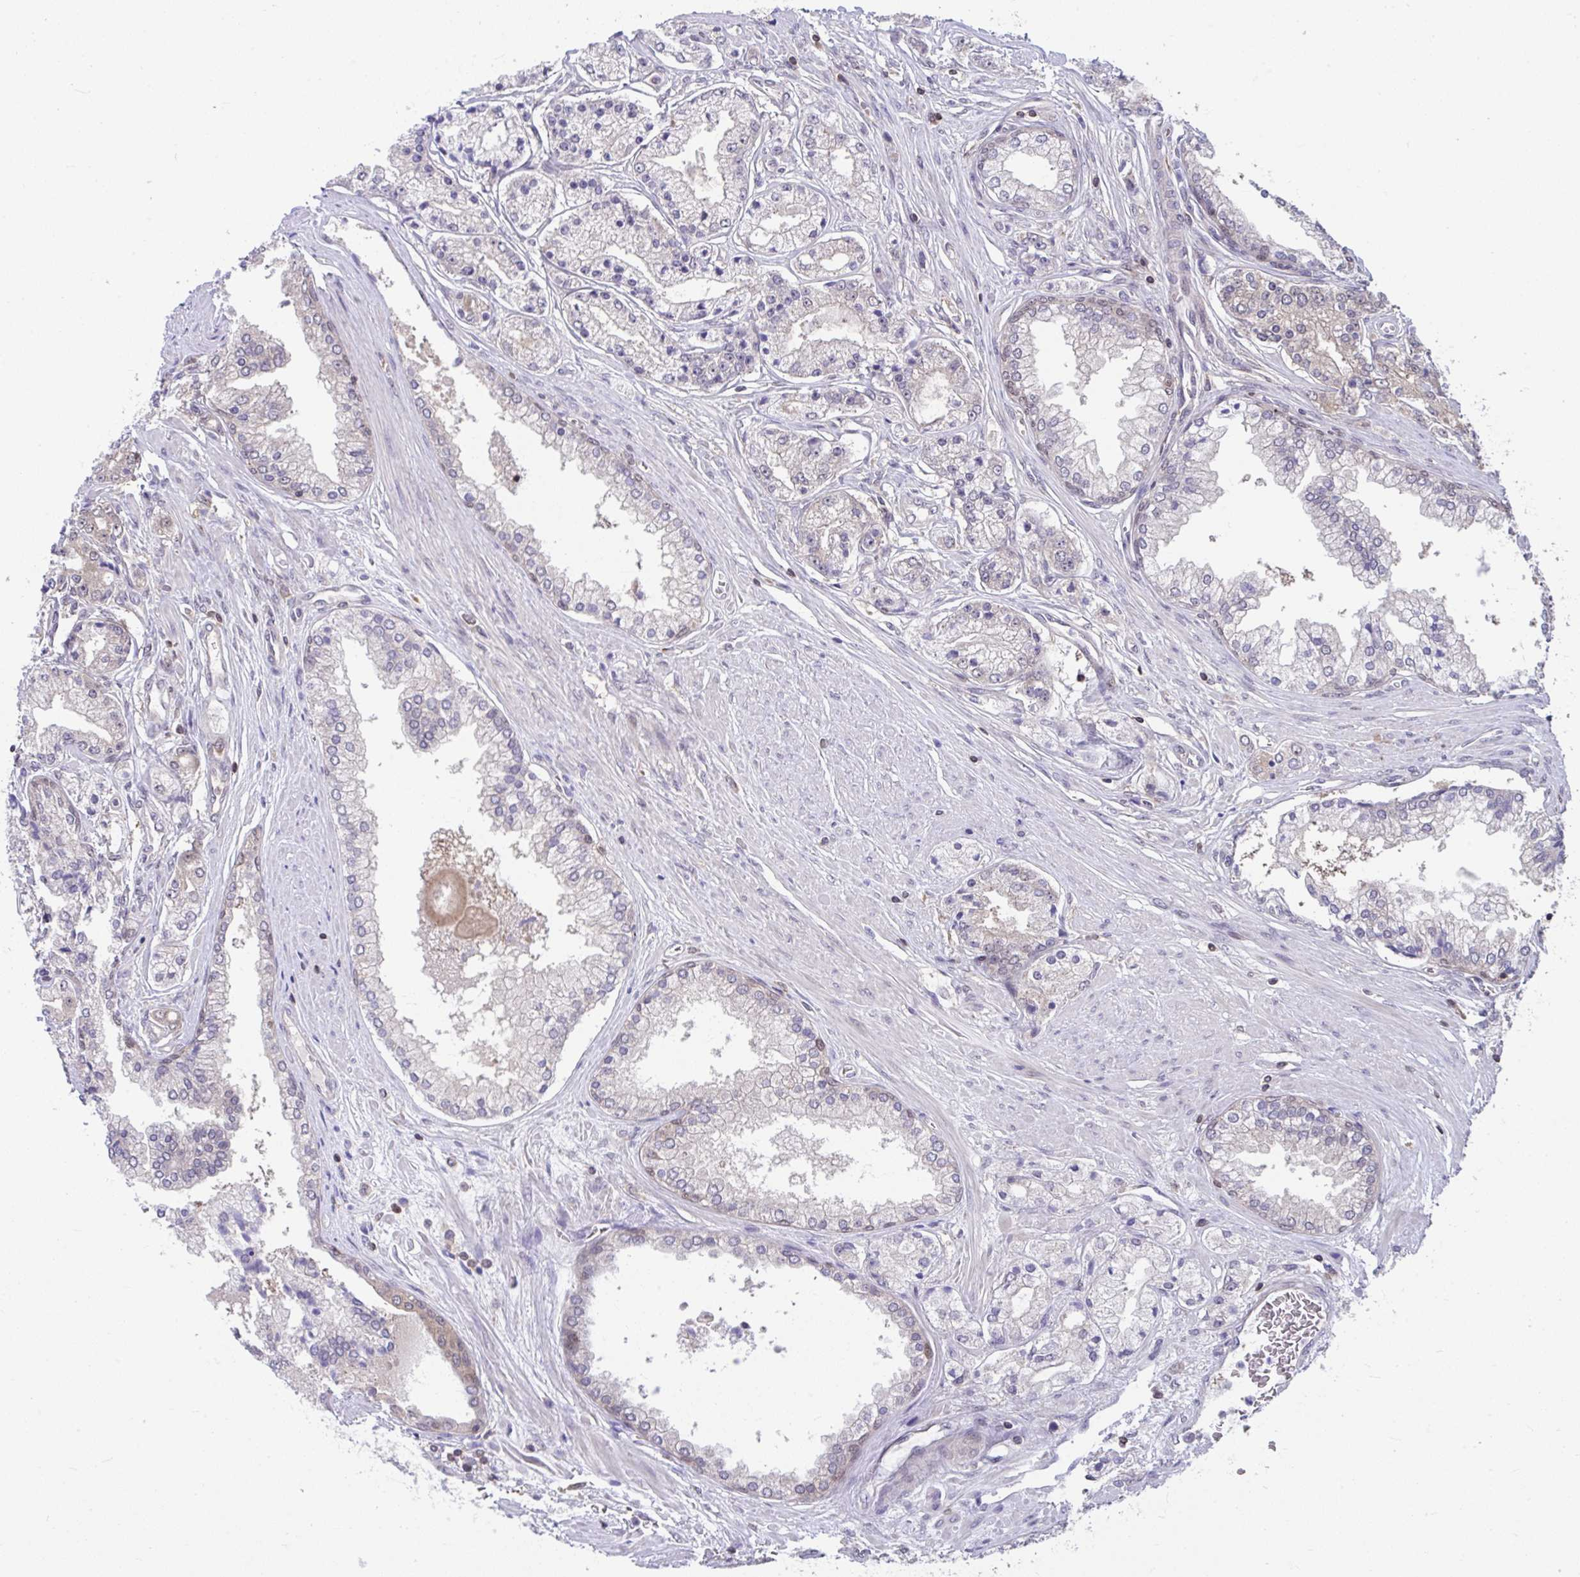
{"staining": {"intensity": "negative", "quantity": "none", "location": "none"}, "tissue": "prostate cancer", "cell_type": "Tumor cells", "image_type": "cancer", "snomed": [{"axis": "morphology", "description": "Adenocarcinoma, High grade"}, {"axis": "topography", "description": "Prostate"}], "caption": "Photomicrograph shows no protein expression in tumor cells of prostate cancer tissue.", "gene": "PCDHB7", "patient": {"sex": "male", "age": 66}}